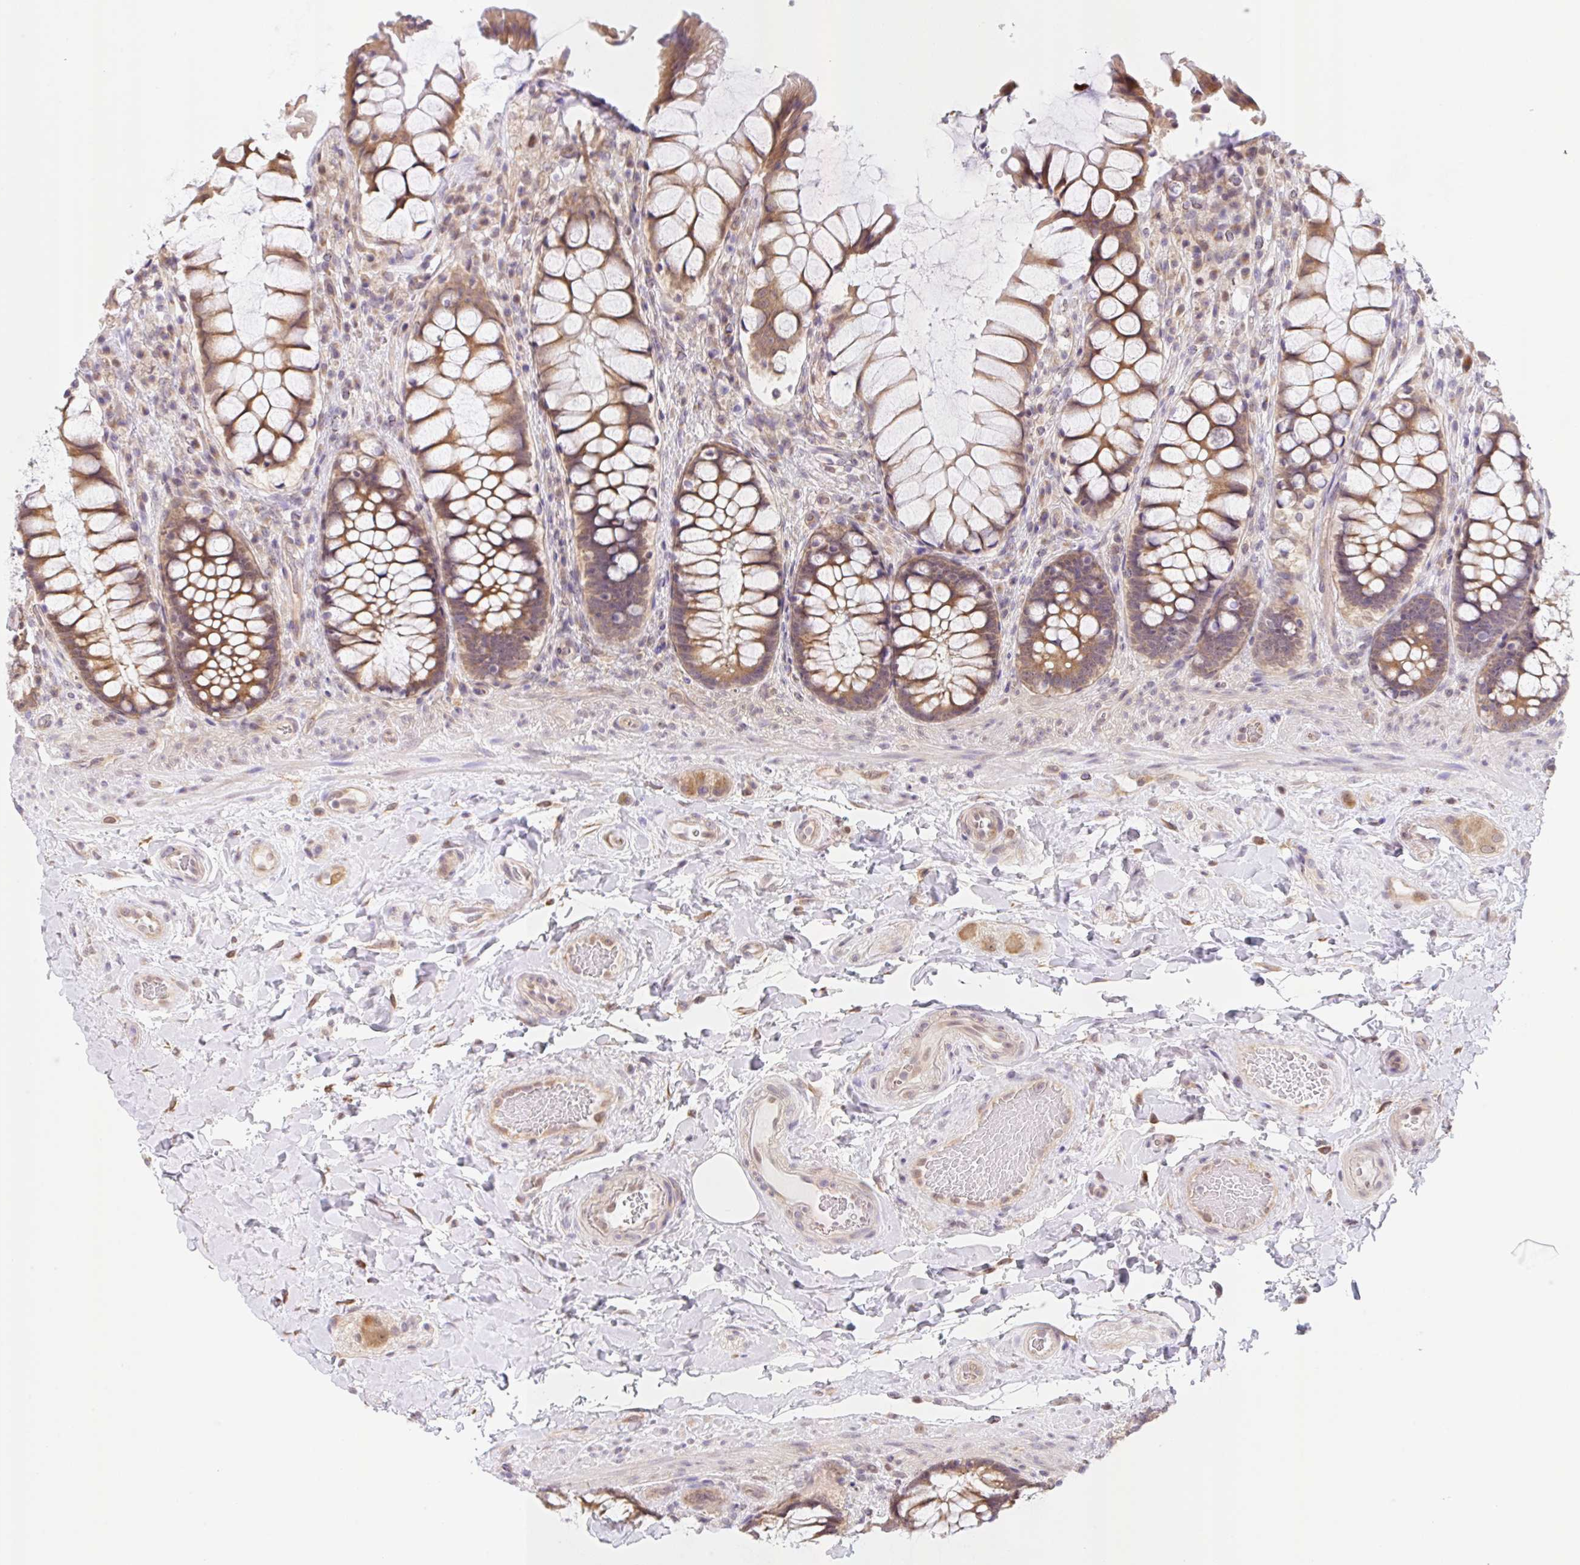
{"staining": {"intensity": "moderate", "quantity": ">75%", "location": "cytoplasmic/membranous"}, "tissue": "rectum", "cell_type": "Glandular cells", "image_type": "normal", "snomed": [{"axis": "morphology", "description": "Normal tissue, NOS"}, {"axis": "topography", "description": "Rectum"}], "caption": "Immunohistochemistry (IHC) of normal human rectum demonstrates medium levels of moderate cytoplasmic/membranous expression in about >75% of glandular cells. Ihc stains the protein of interest in brown and the nuclei are stained blue.", "gene": "TBPL2", "patient": {"sex": "female", "age": 58}}